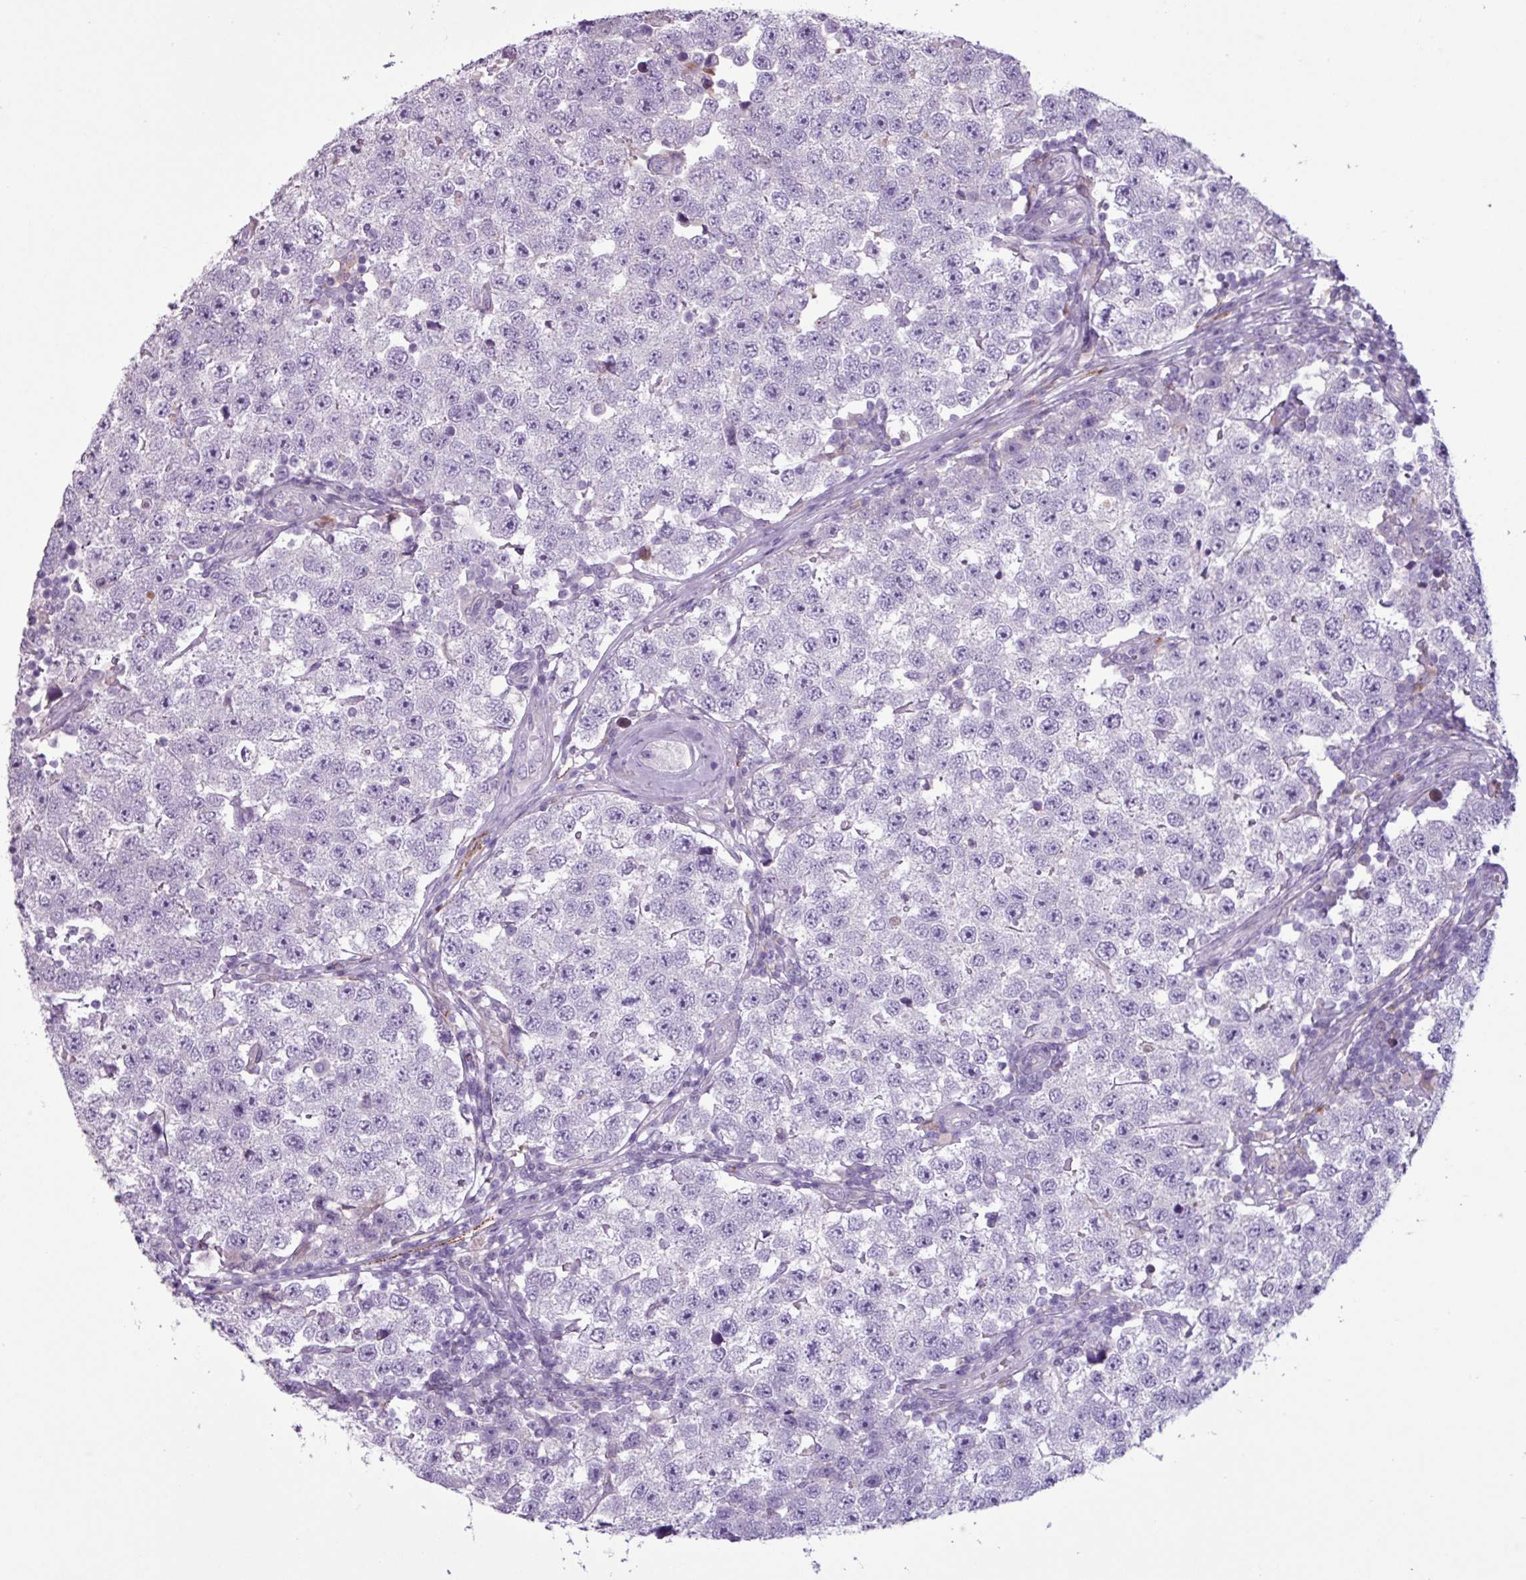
{"staining": {"intensity": "negative", "quantity": "none", "location": "none"}, "tissue": "testis cancer", "cell_type": "Tumor cells", "image_type": "cancer", "snomed": [{"axis": "morphology", "description": "Seminoma, NOS"}, {"axis": "topography", "description": "Testis"}], "caption": "Immunohistochemical staining of human testis cancer (seminoma) exhibits no significant expression in tumor cells. (DAB (3,3'-diaminobenzidine) IHC visualized using brightfield microscopy, high magnification).", "gene": "C4B", "patient": {"sex": "male", "age": 34}}